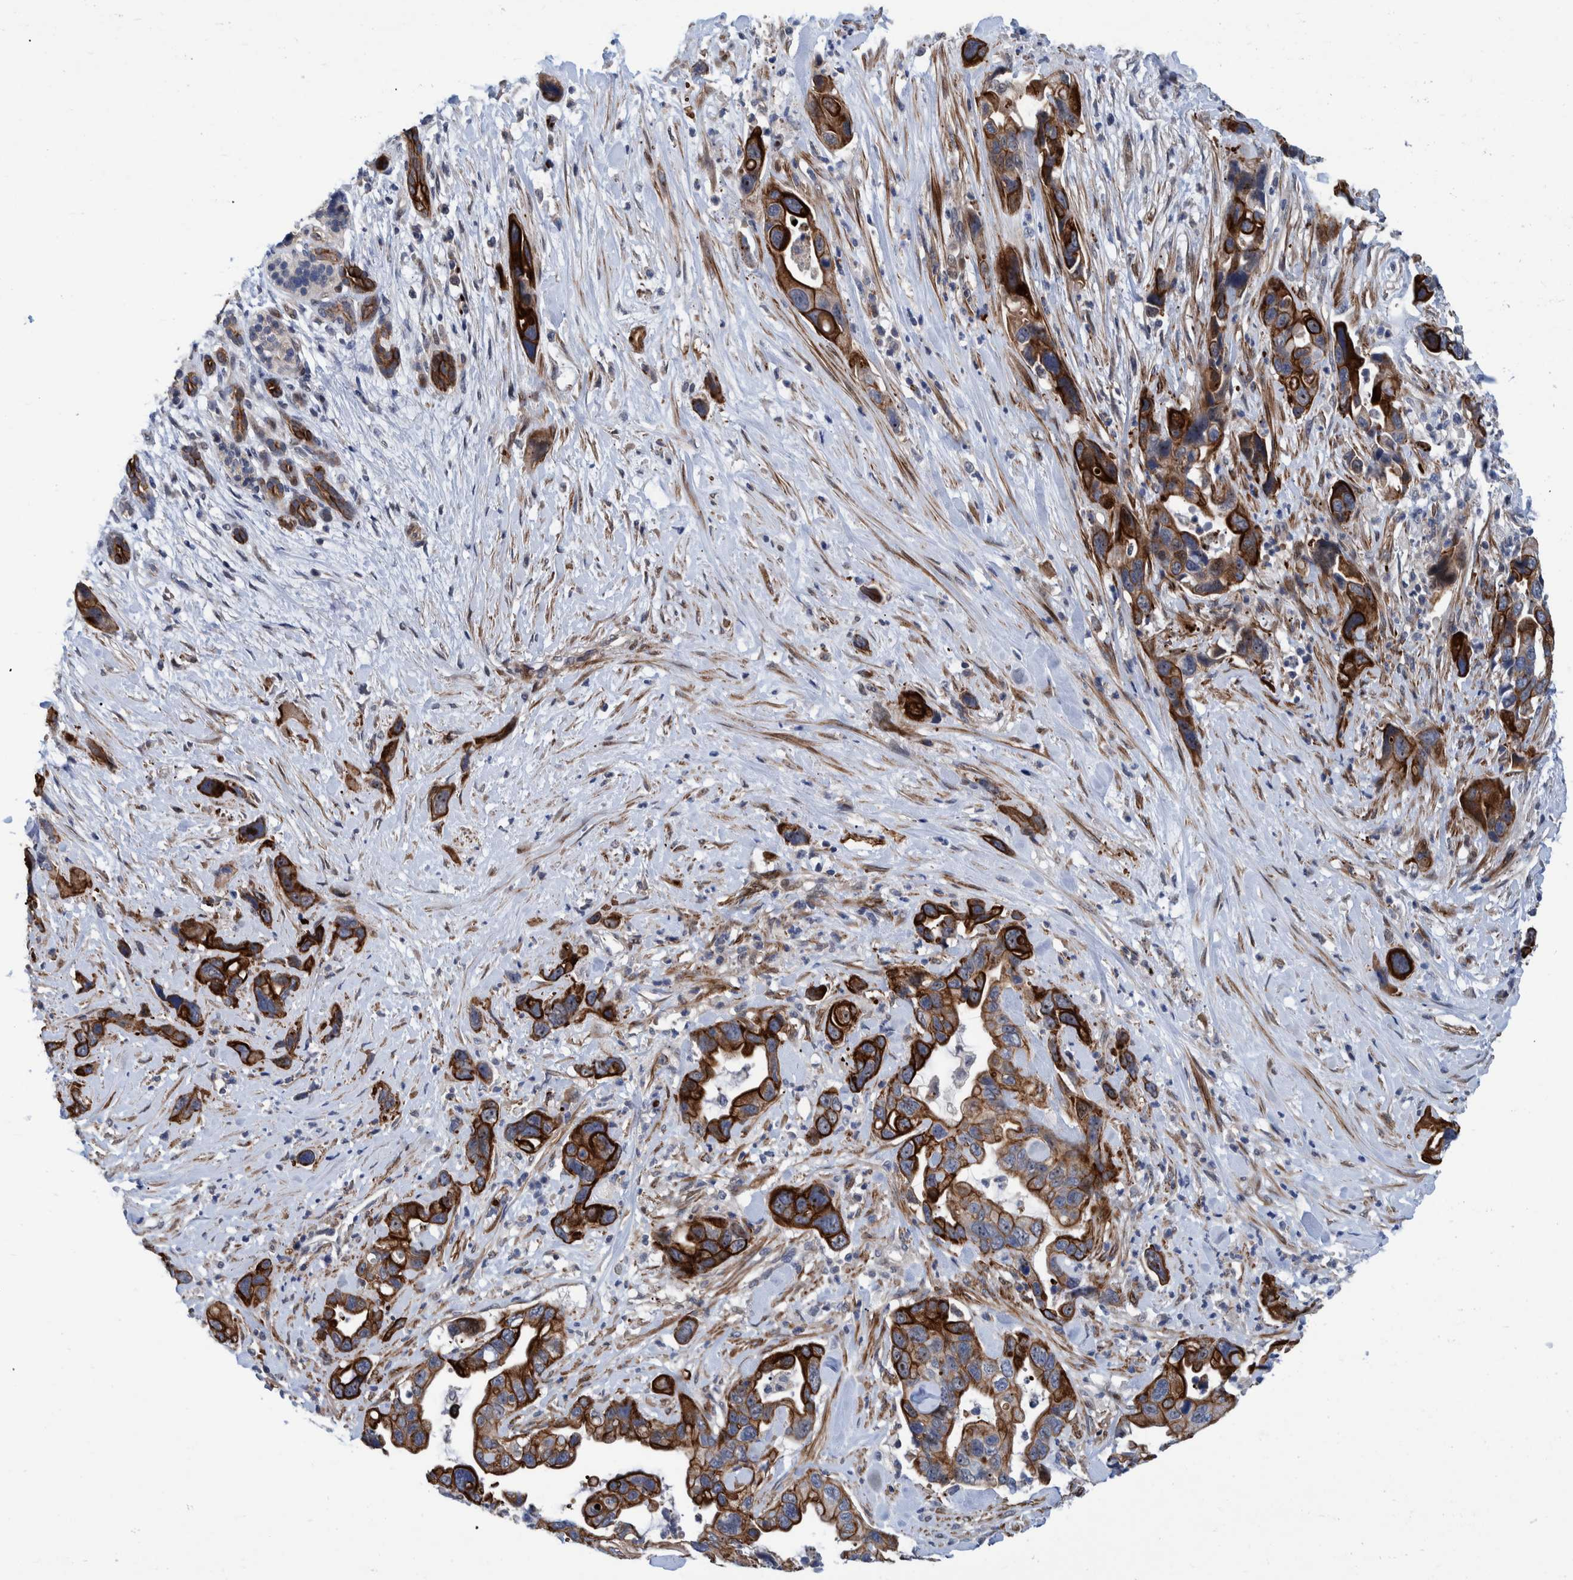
{"staining": {"intensity": "strong", "quantity": ">75%", "location": "cytoplasmic/membranous"}, "tissue": "pancreatic cancer", "cell_type": "Tumor cells", "image_type": "cancer", "snomed": [{"axis": "morphology", "description": "Adenocarcinoma, NOS"}, {"axis": "topography", "description": "Pancreas"}], "caption": "An image showing strong cytoplasmic/membranous positivity in about >75% of tumor cells in pancreatic cancer, as visualized by brown immunohistochemical staining.", "gene": "MKS1", "patient": {"sex": "female", "age": 70}}